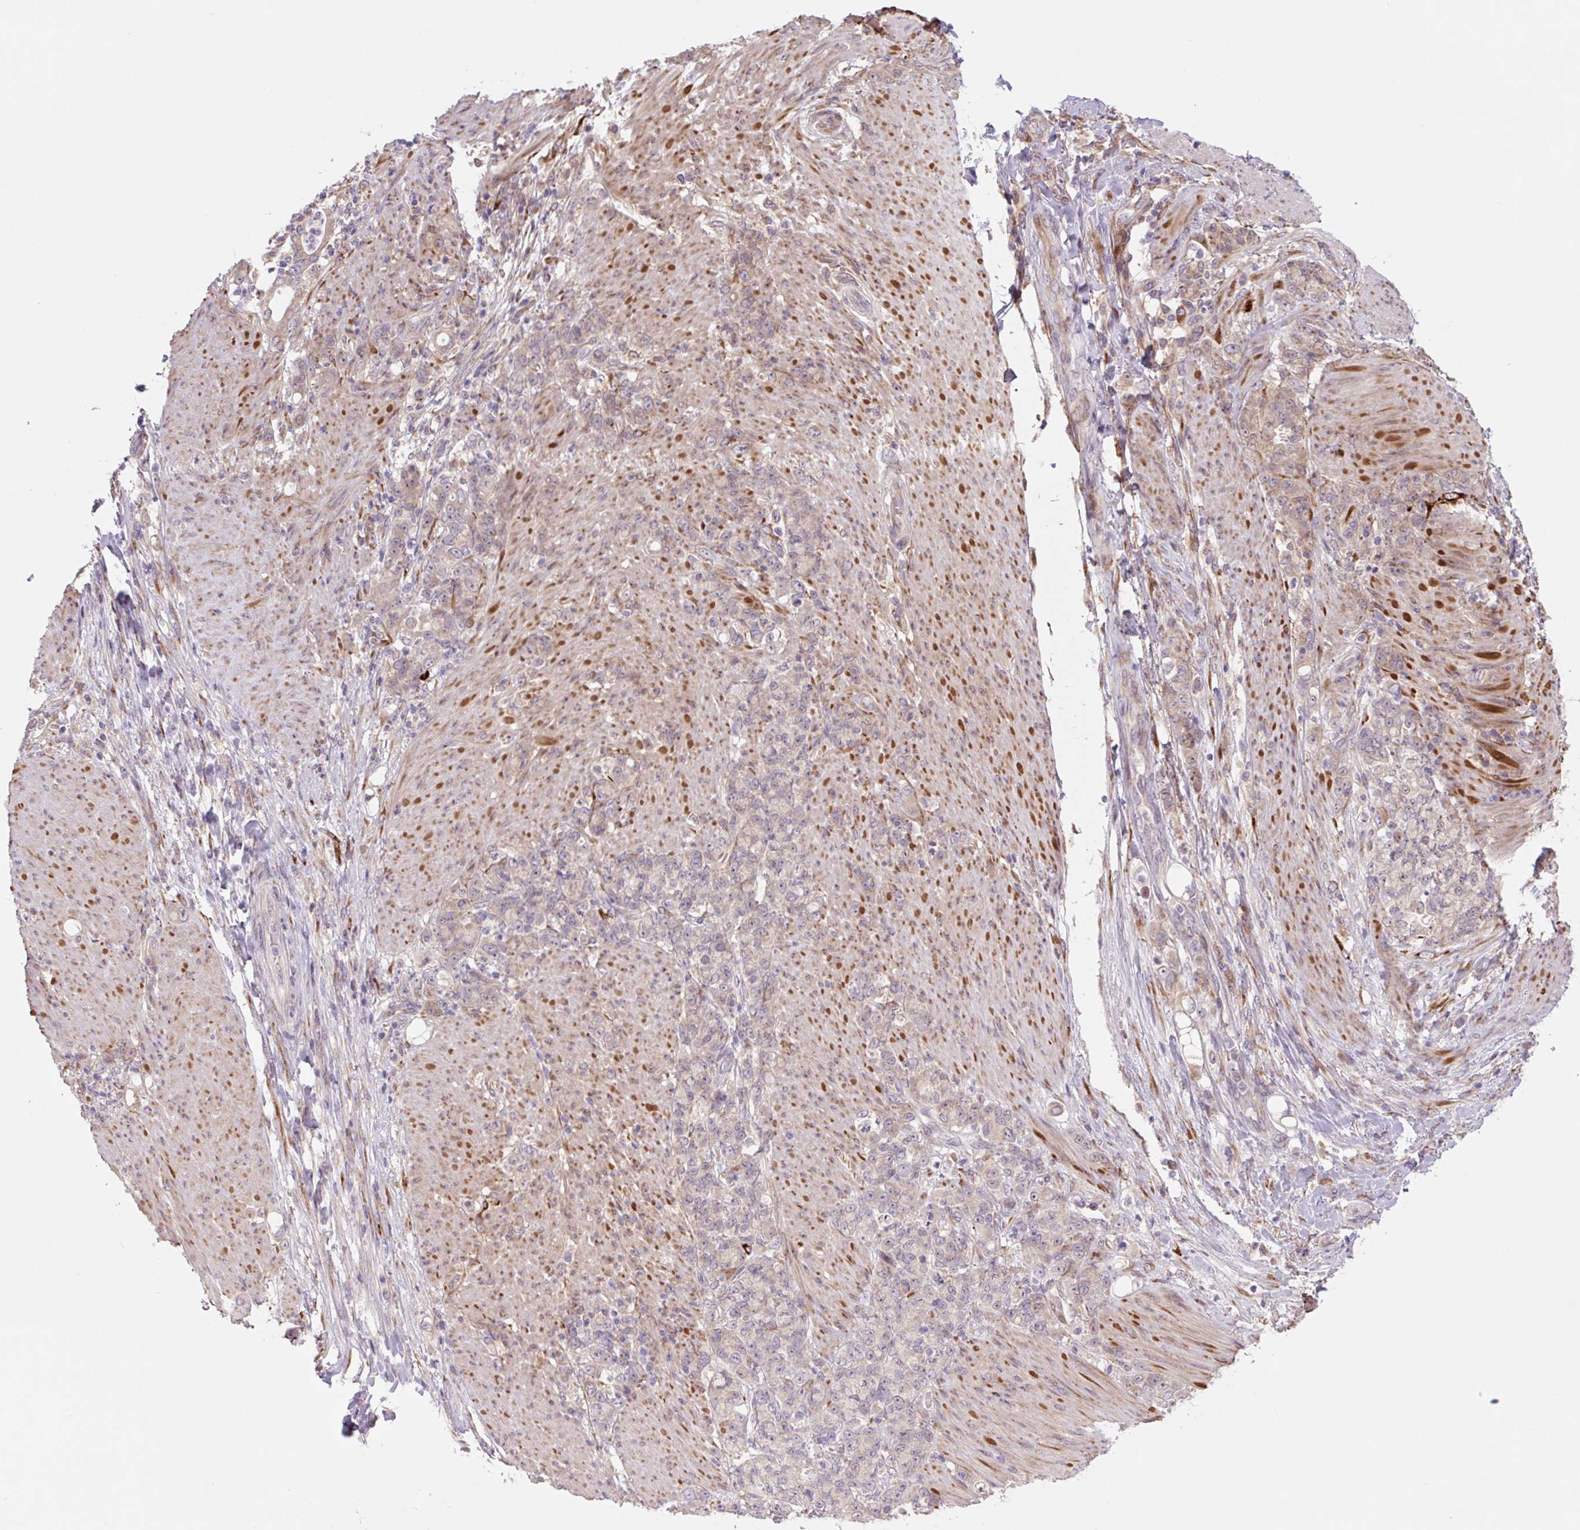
{"staining": {"intensity": "weak", "quantity": "<25%", "location": "cytoplasmic/membranous"}, "tissue": "stomach cancer", "cell_type": "Tumor cells", "image_type": "cancer", "snomed": [{"axis": "morphology", "description": "Adenocarcinoma, NOS"}, {"axis": "topography", "description": "Stomach"}], "caption": "Immunohistochemistry (IHC) of human stomach cancer displays no expression in tumor cells. The staining is performed using DAB (3,3'-diaminobenzidine) brown chromogen with nuclei counter-stained in using hematoxylin.", "gene": "PLA2G4A", "patient": {"sex": "female", "age": 79}}